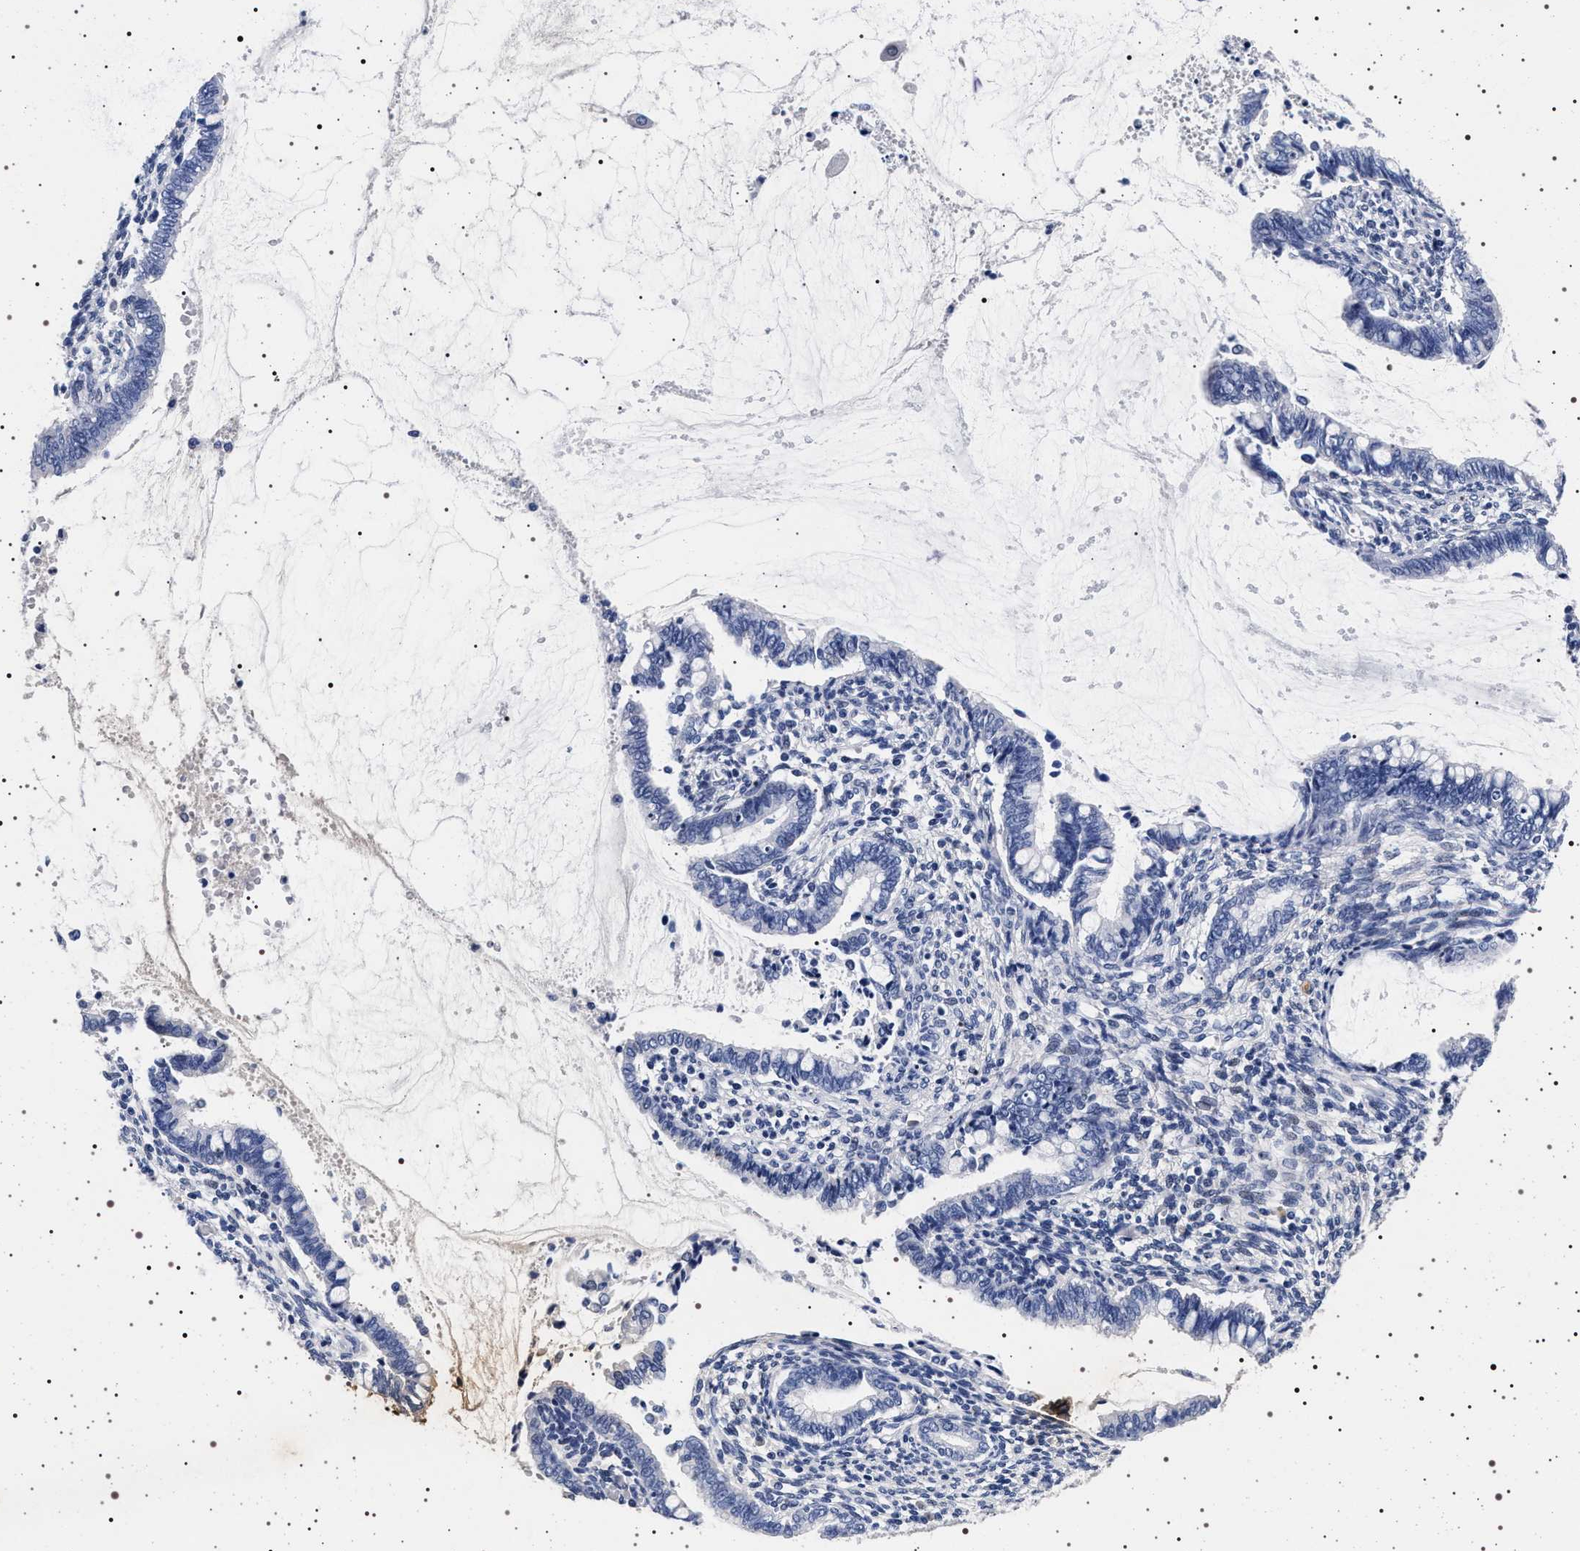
{"staining": {"intensity": "negative", "quantity": "none", "location": "none"}, "tissue": "cervical cancer", "cell_type": "Tumor cells", "image_type": "cancer", "snomed": [{"axis": "morphology", "description": "Adenocarcinoma, NOS"}, {"axis": "topography", "description": "Cervix"}], "caption": "Cervical cancer (adenocarcinoma) stained for a protein using immunohistochemistry (IHC) exhibits no expression tumor cells.", "gene": "MAPK10", "patient": {"sex": "female", "age": 44}}